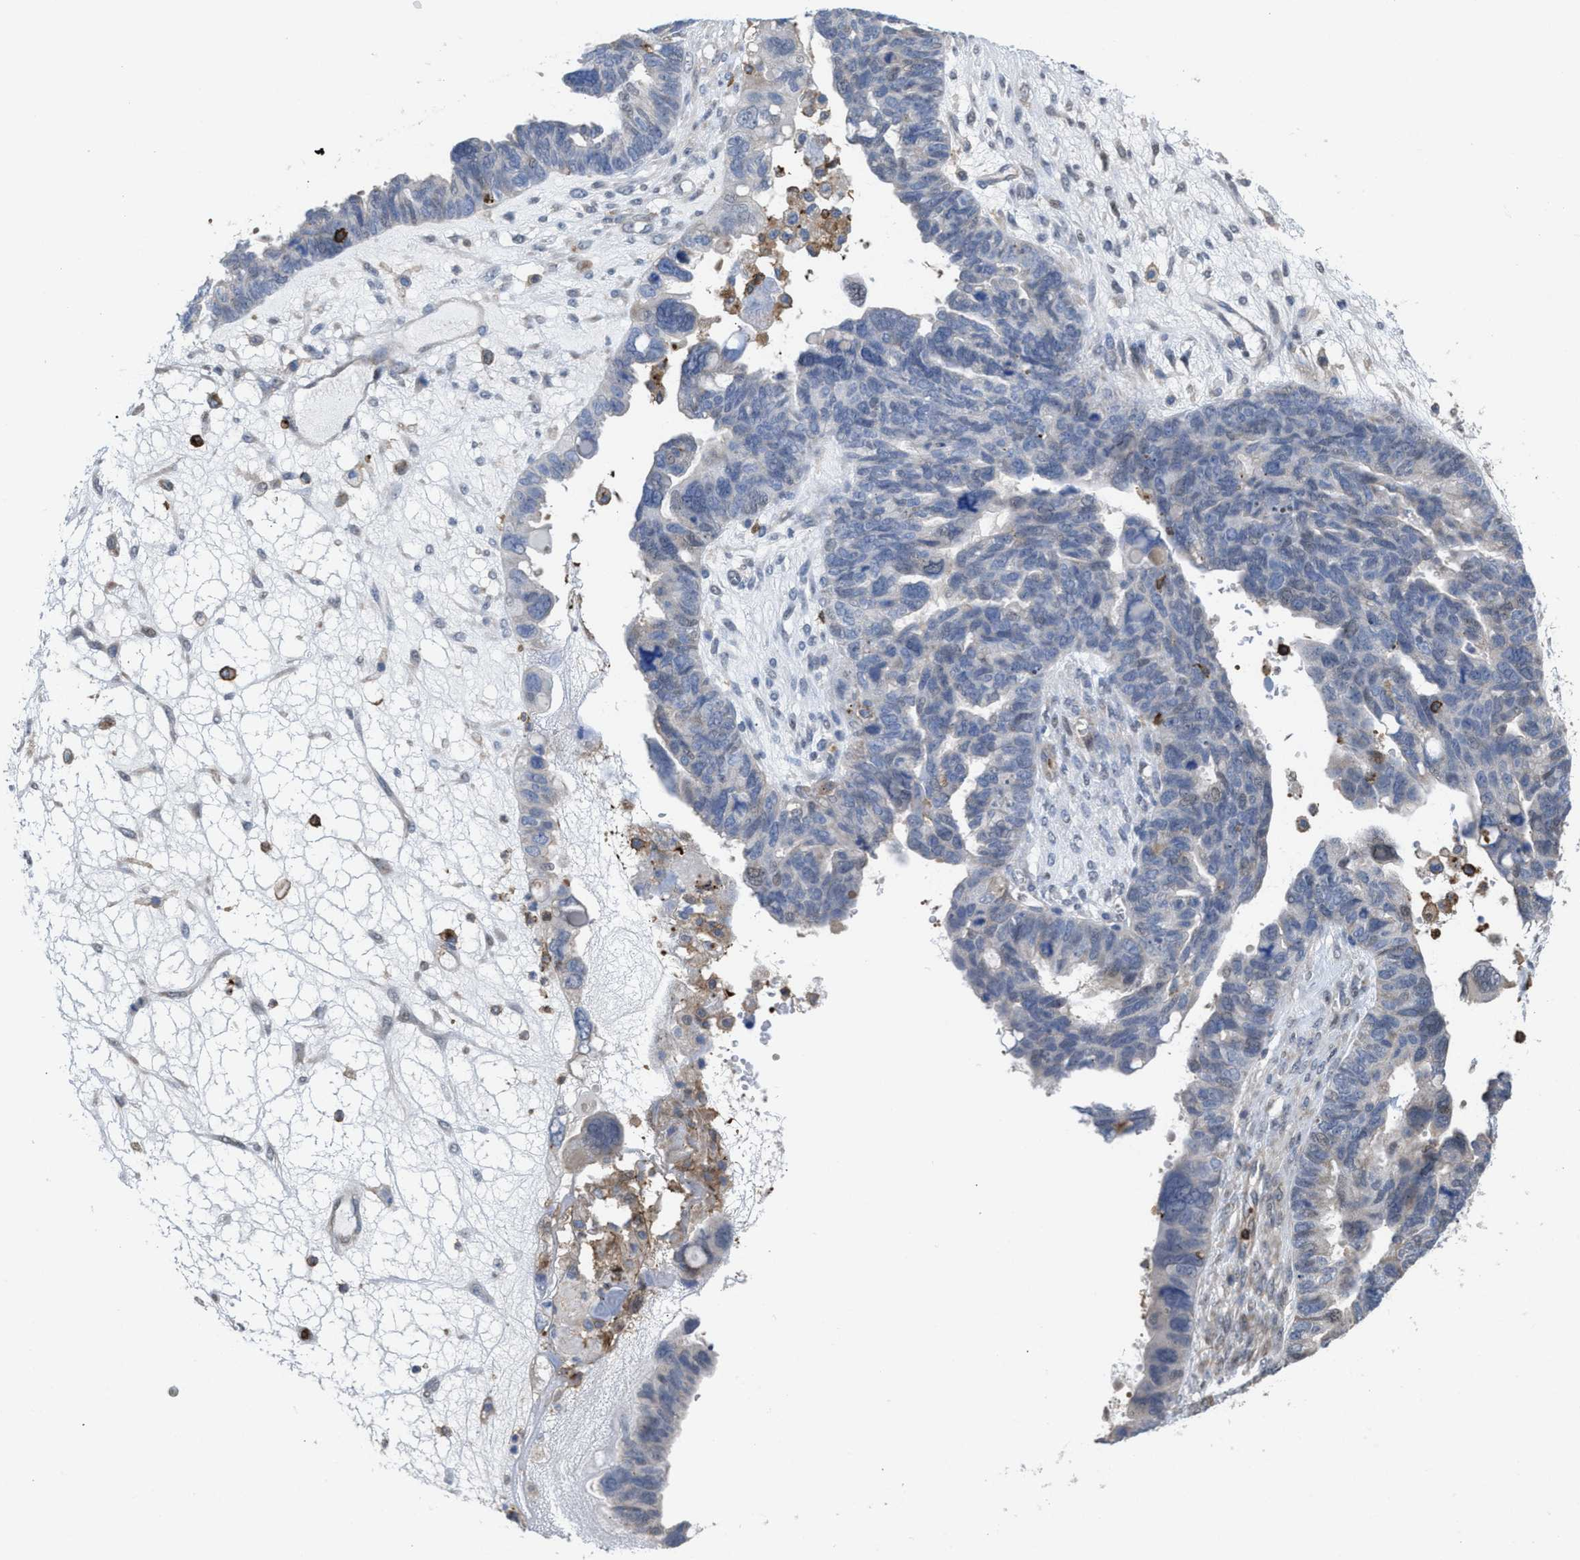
{"staining": {"intensity": "negative", "quantity": "none", "location": "none"}, "tissue": "ovarian cancer", "cell_type": "Tumor cells", "image_type": "cancer", "snomed": [{"axis": "morphology", "description": "Cystadenocarcinoma, serous, NOS"}, {"axis": "topography", "description": "Ovary"}], "caption": "DAB (3,3'-diaminobenzidine) immunohistochemical staining of ovarian serous cystadenocarcinoma shows no significant expression in tumor cells. (Stains: DAB (3,3'-diaminobenzidine) IHC with hematoxylin counter stain, Microscopy: brightfield microscopy at high magnification).", "gene": "PTPRE", "patient": {"sex": "female", "age": 79}}